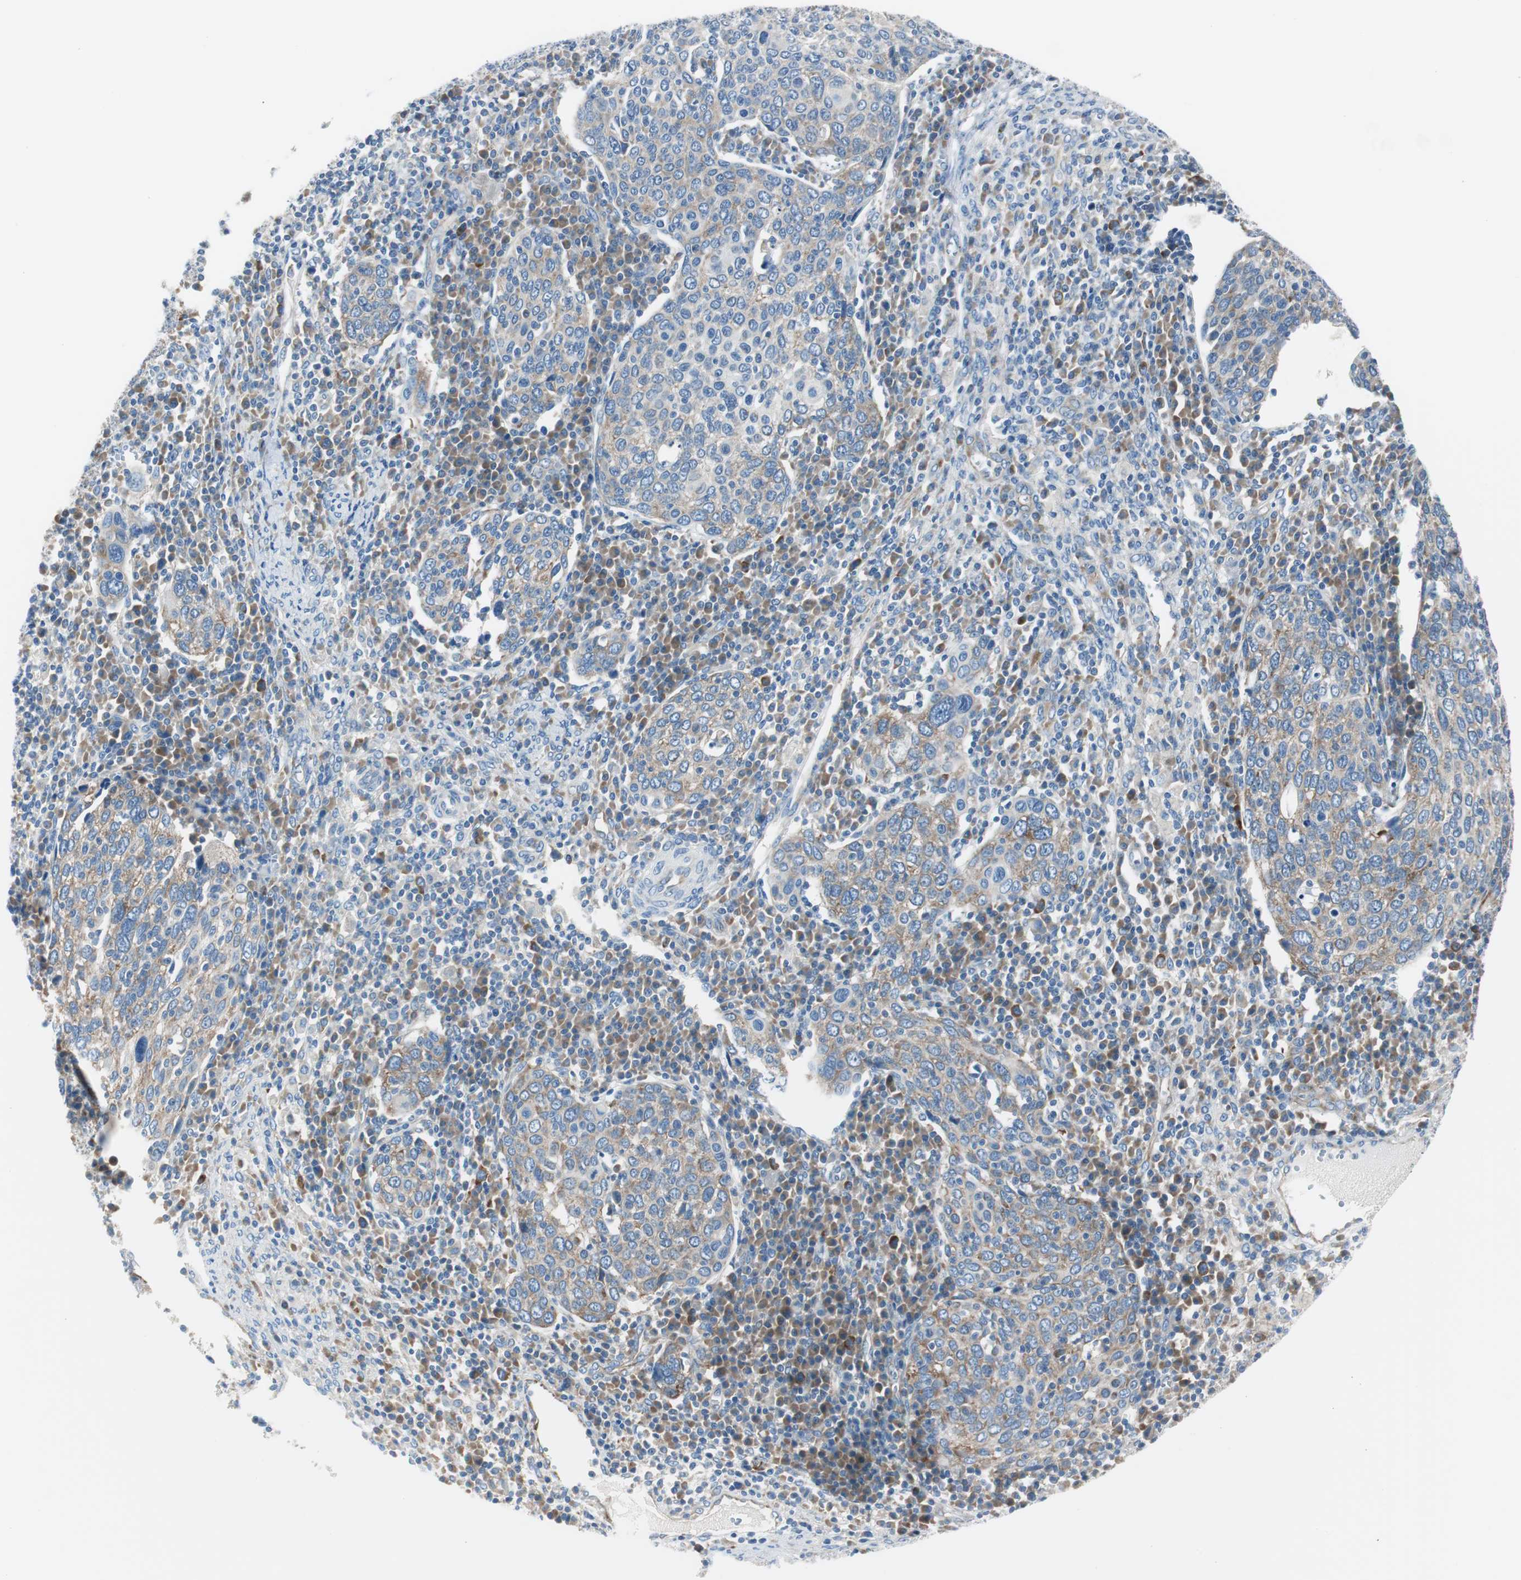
{"staining": {"intensity": "weak", "quantity": ">75%", "location": "cytoplasmic/membranous"}, "tissue": "cervical cancer", "cell_type": "Tumor cells", "image_type": "cancer", "snomed": [{"axis": "morphology", "description": "Squamous cell carcinoma, NOS"}, {"axis": "topography", "description": "Cervix"}], "caption": "Human squamous cell carcinoma (cervical) stained for a protein (brown) reveals weak cytoplasmic/membranous positive staining in about >75% of tumor cells.", "gene": "RPS12", "patient": {"sex": "female", "age": 40}}